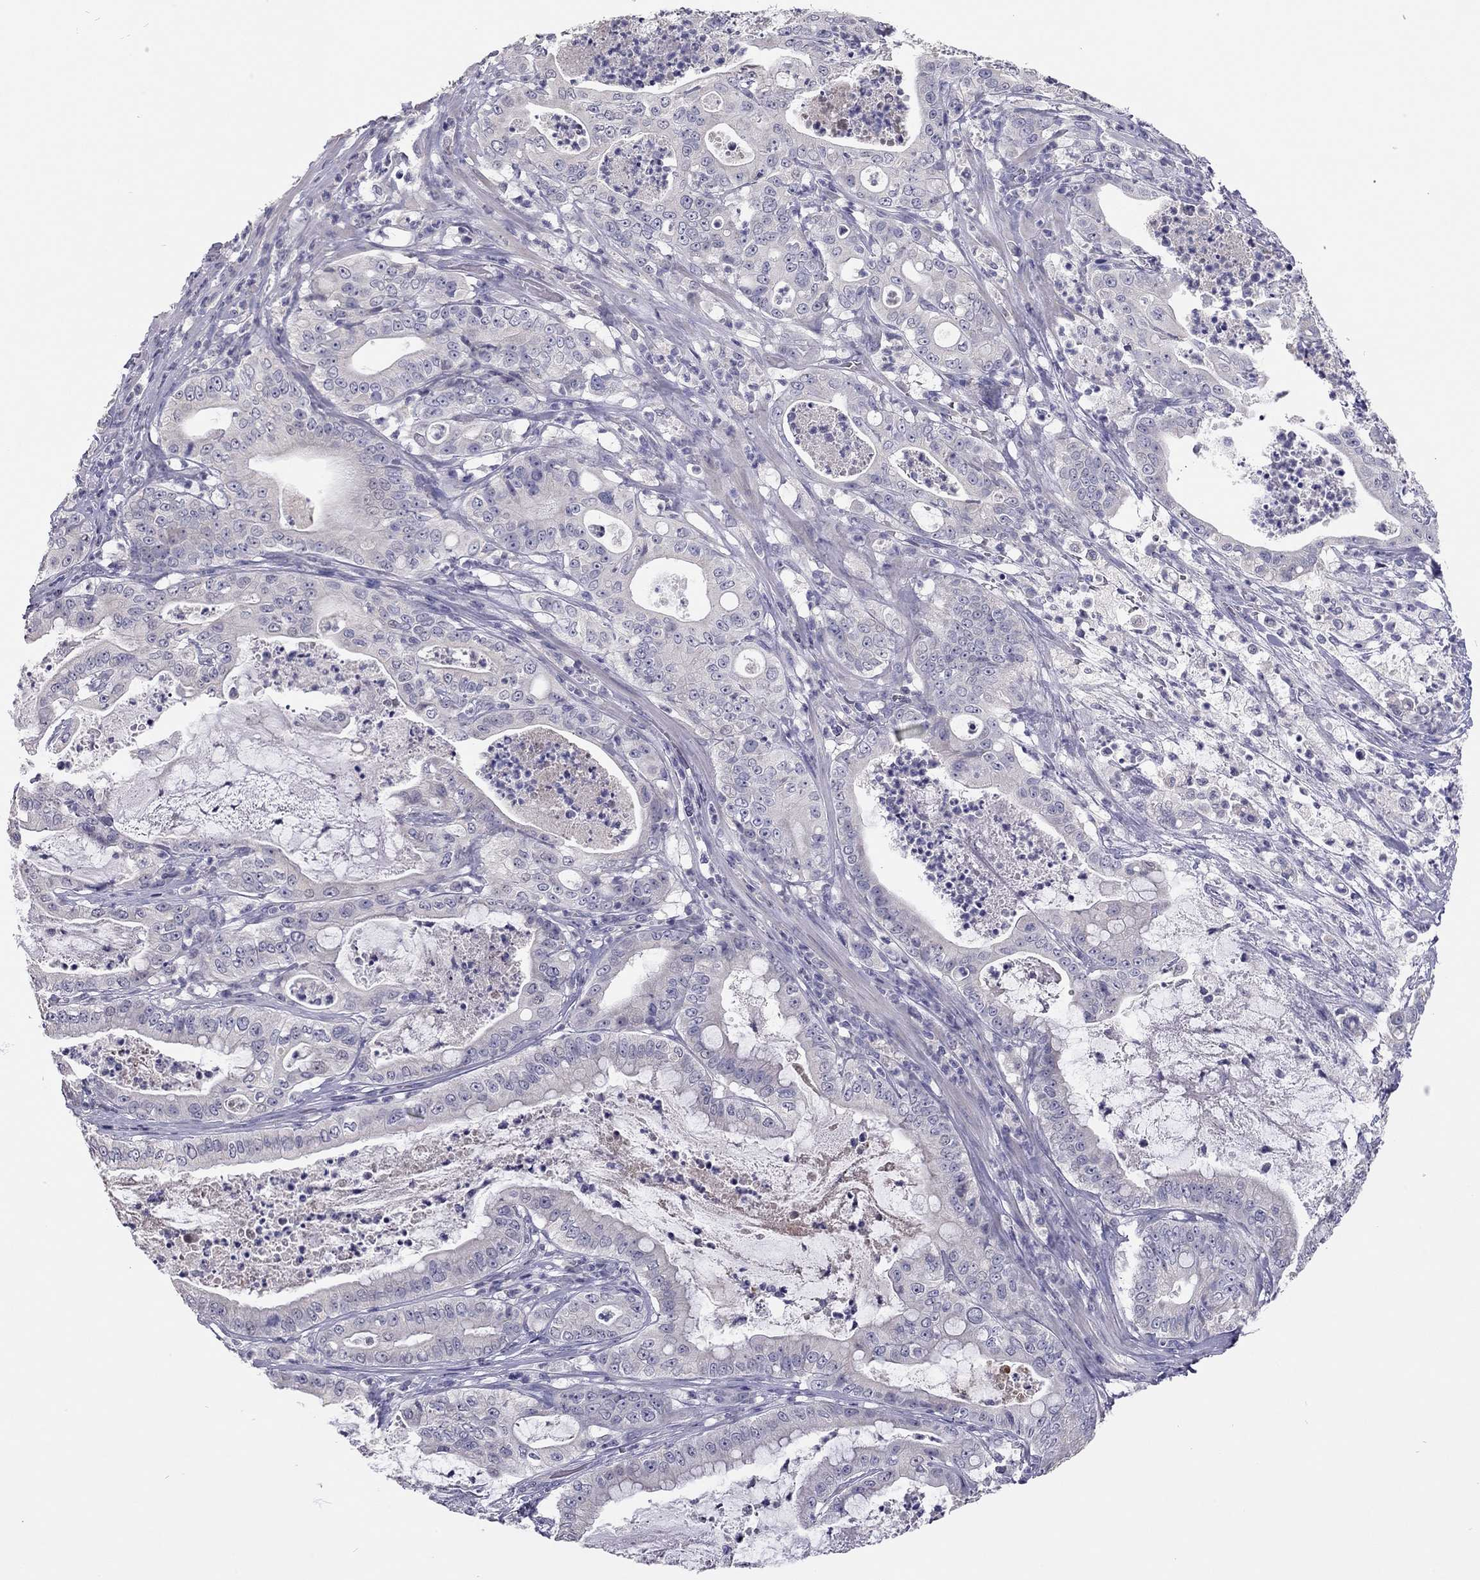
{"staining": {"intensity": "negative", "quantity": "none", "location": "none"}, "tissue": "pancreatic cancer", "cell_type": "Tumor cells", "image_type": "cancer", "snomed": [{"axis": "morphology", "description": "Adenocarcinoma, NOS"}, {"axis": "topography", "description": "Pancreas"}], "caption": "High magnification brightfield microscopy of pancreatic cancer (adenocarcinoma) stained with DAB (3,3'-diaminobenzidine) (brown) and counterstained with hematoxylin (blue): tumor cells show no significant staining.", "gene": "SCARB1", "patient": {"sex": "male", "age": 71}}